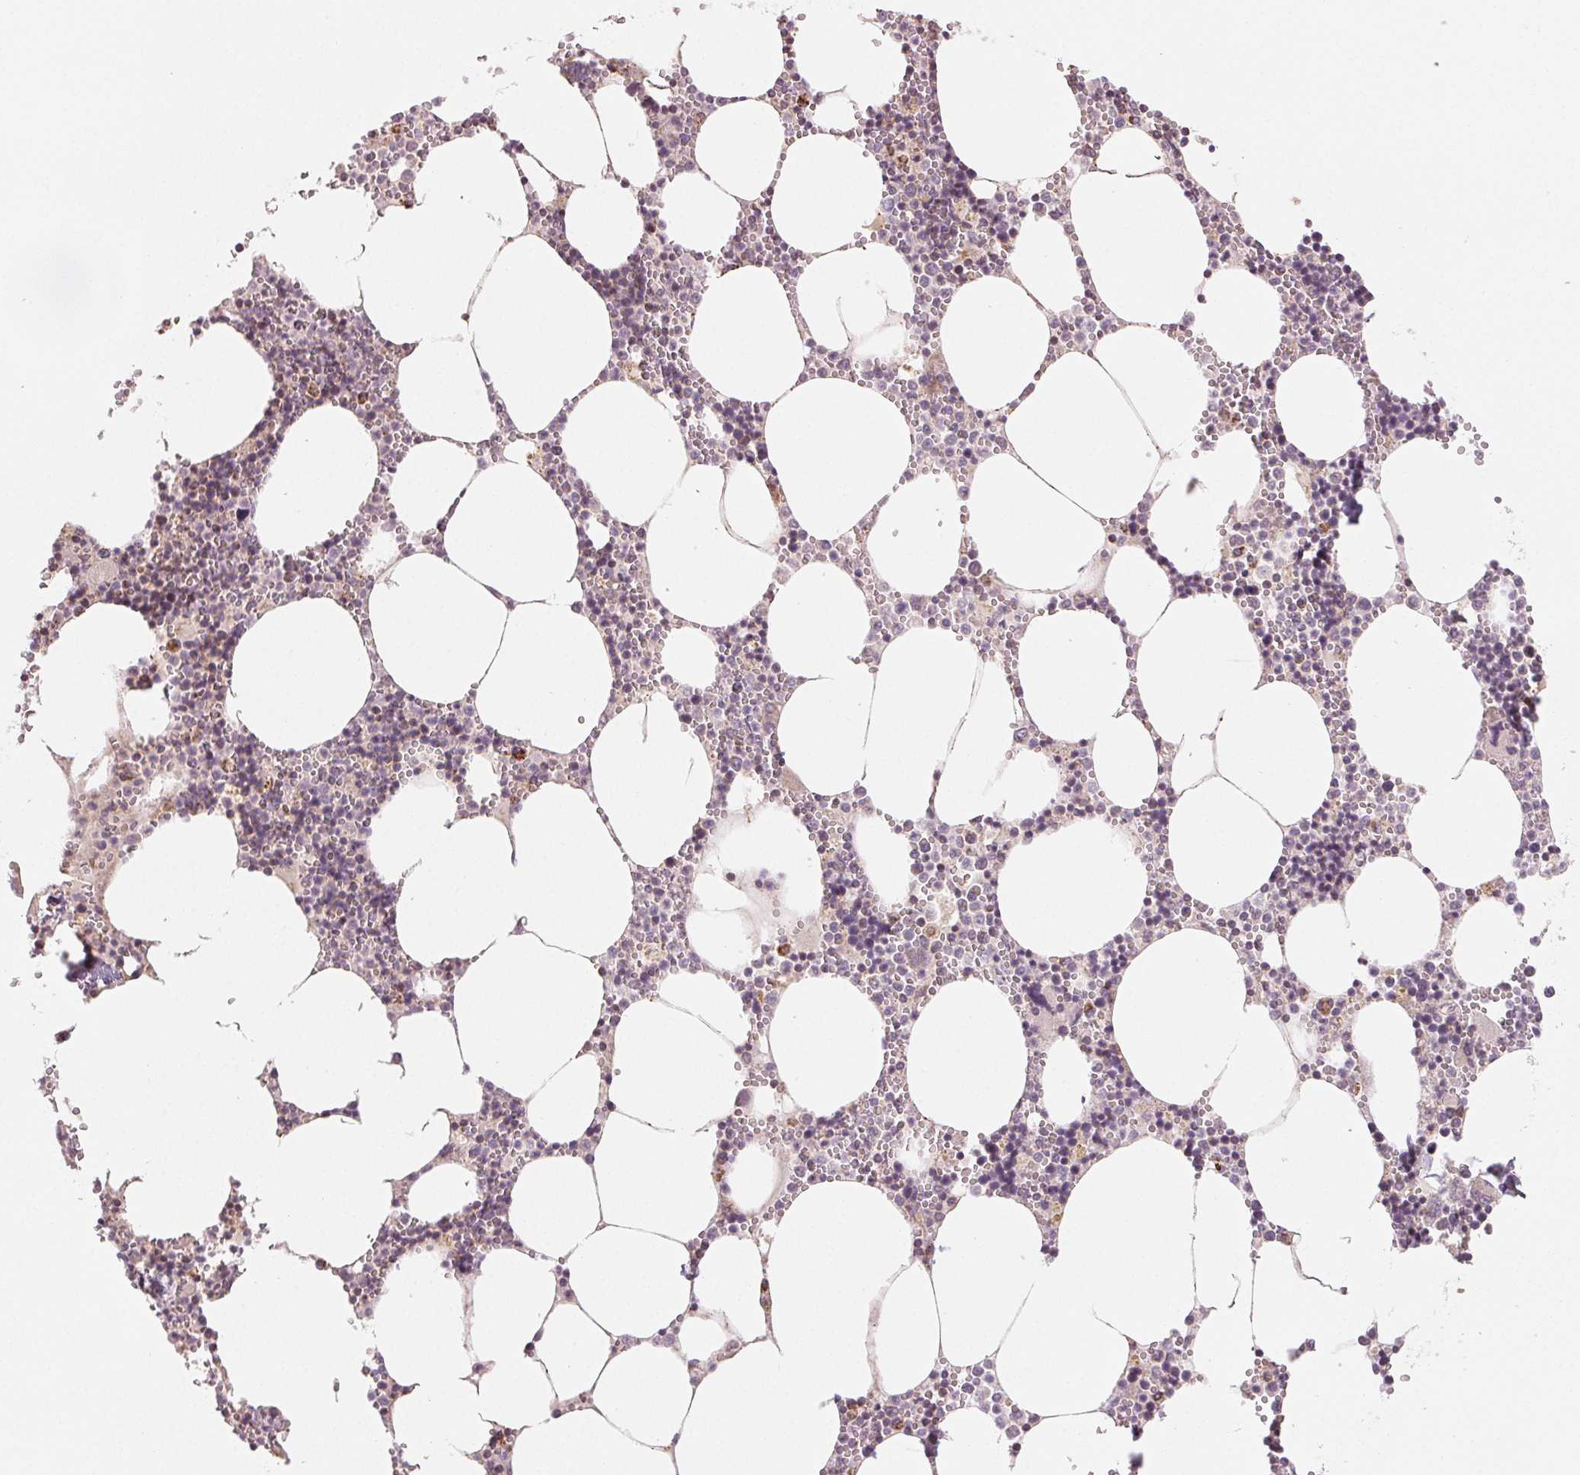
{"staining": {"intensity": "moderate", "quantity": "<25%", "location": "cytoplasmic/membranous,nuclear"}, "tissue": "bone marrow", "cell_type": "Hematopoietic cells", "image_type": "normal", "snomed": [{"axis": "morphology", "description": "Normal tissue, NOS"}, {"axis": "topography", "description": "Bone marrow"}], "caption": "This micrograph reveals IHC staining of benign bone marrow, with low moderate cytoplasmic/membranous,nuclear staining in about <25% of hematopoietic cells.", "gene": "HINT2", "patient": {"sex": "male", "age": 54}}